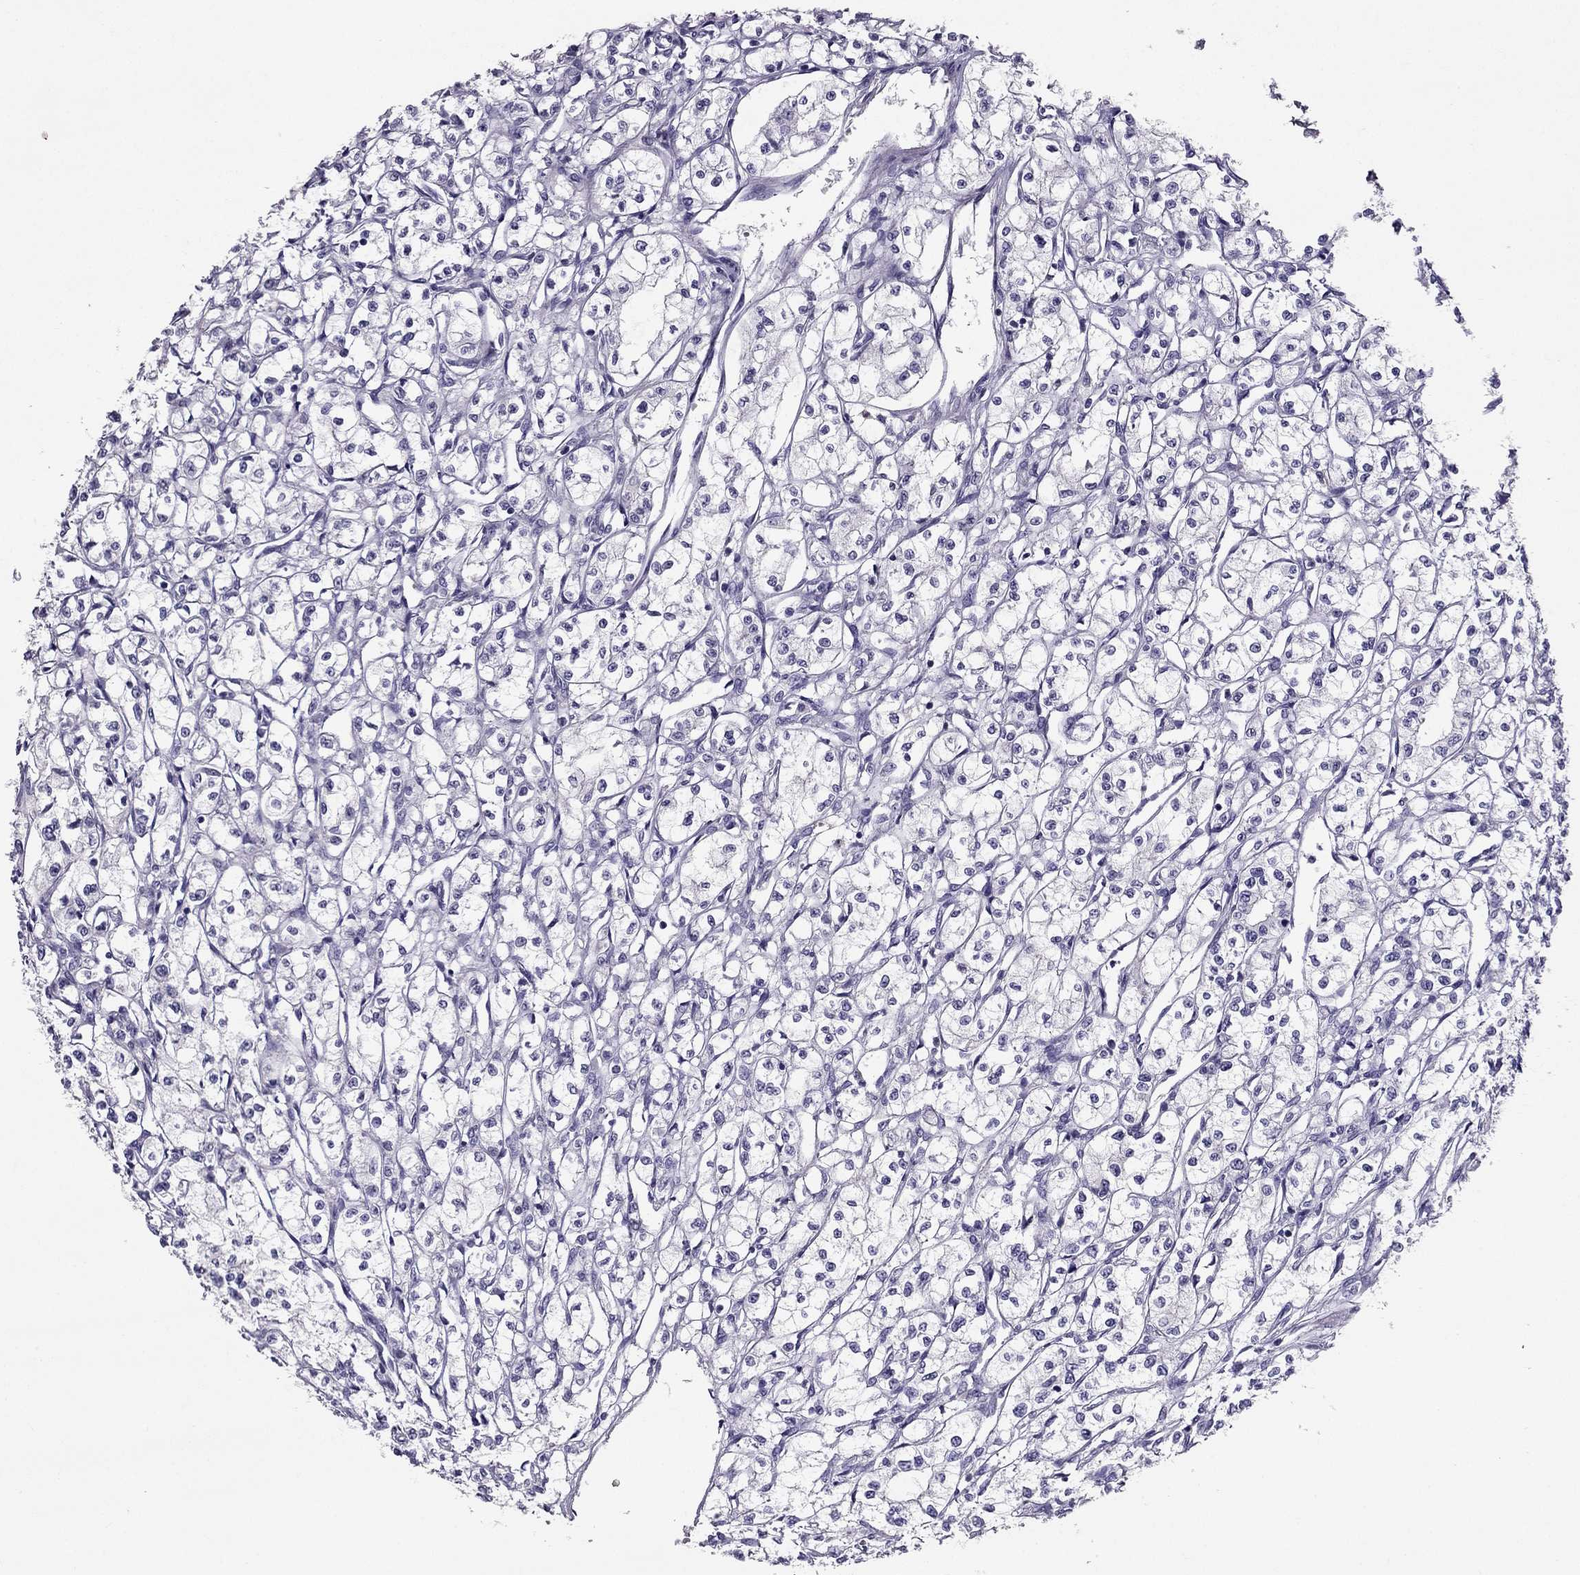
{"staining": {"intensity": "negative", "quantity": "none", "location": "none"}, "tissue": "renal cancer", "cell_type": "Tumor cells", "image_type": "cancer", "snomed": [{"axis": "morphology", "description": "Adenocarcinoma, NOS"}, {"axis": "topography", "description": "Kidney"}], "caption": "A high-resolution image shows IHC staining of renal cancer, which demonstrates no significant expression in tumor cells.", "gene": "LMTK3", "patient": {"sex": "male", "age": 56}}